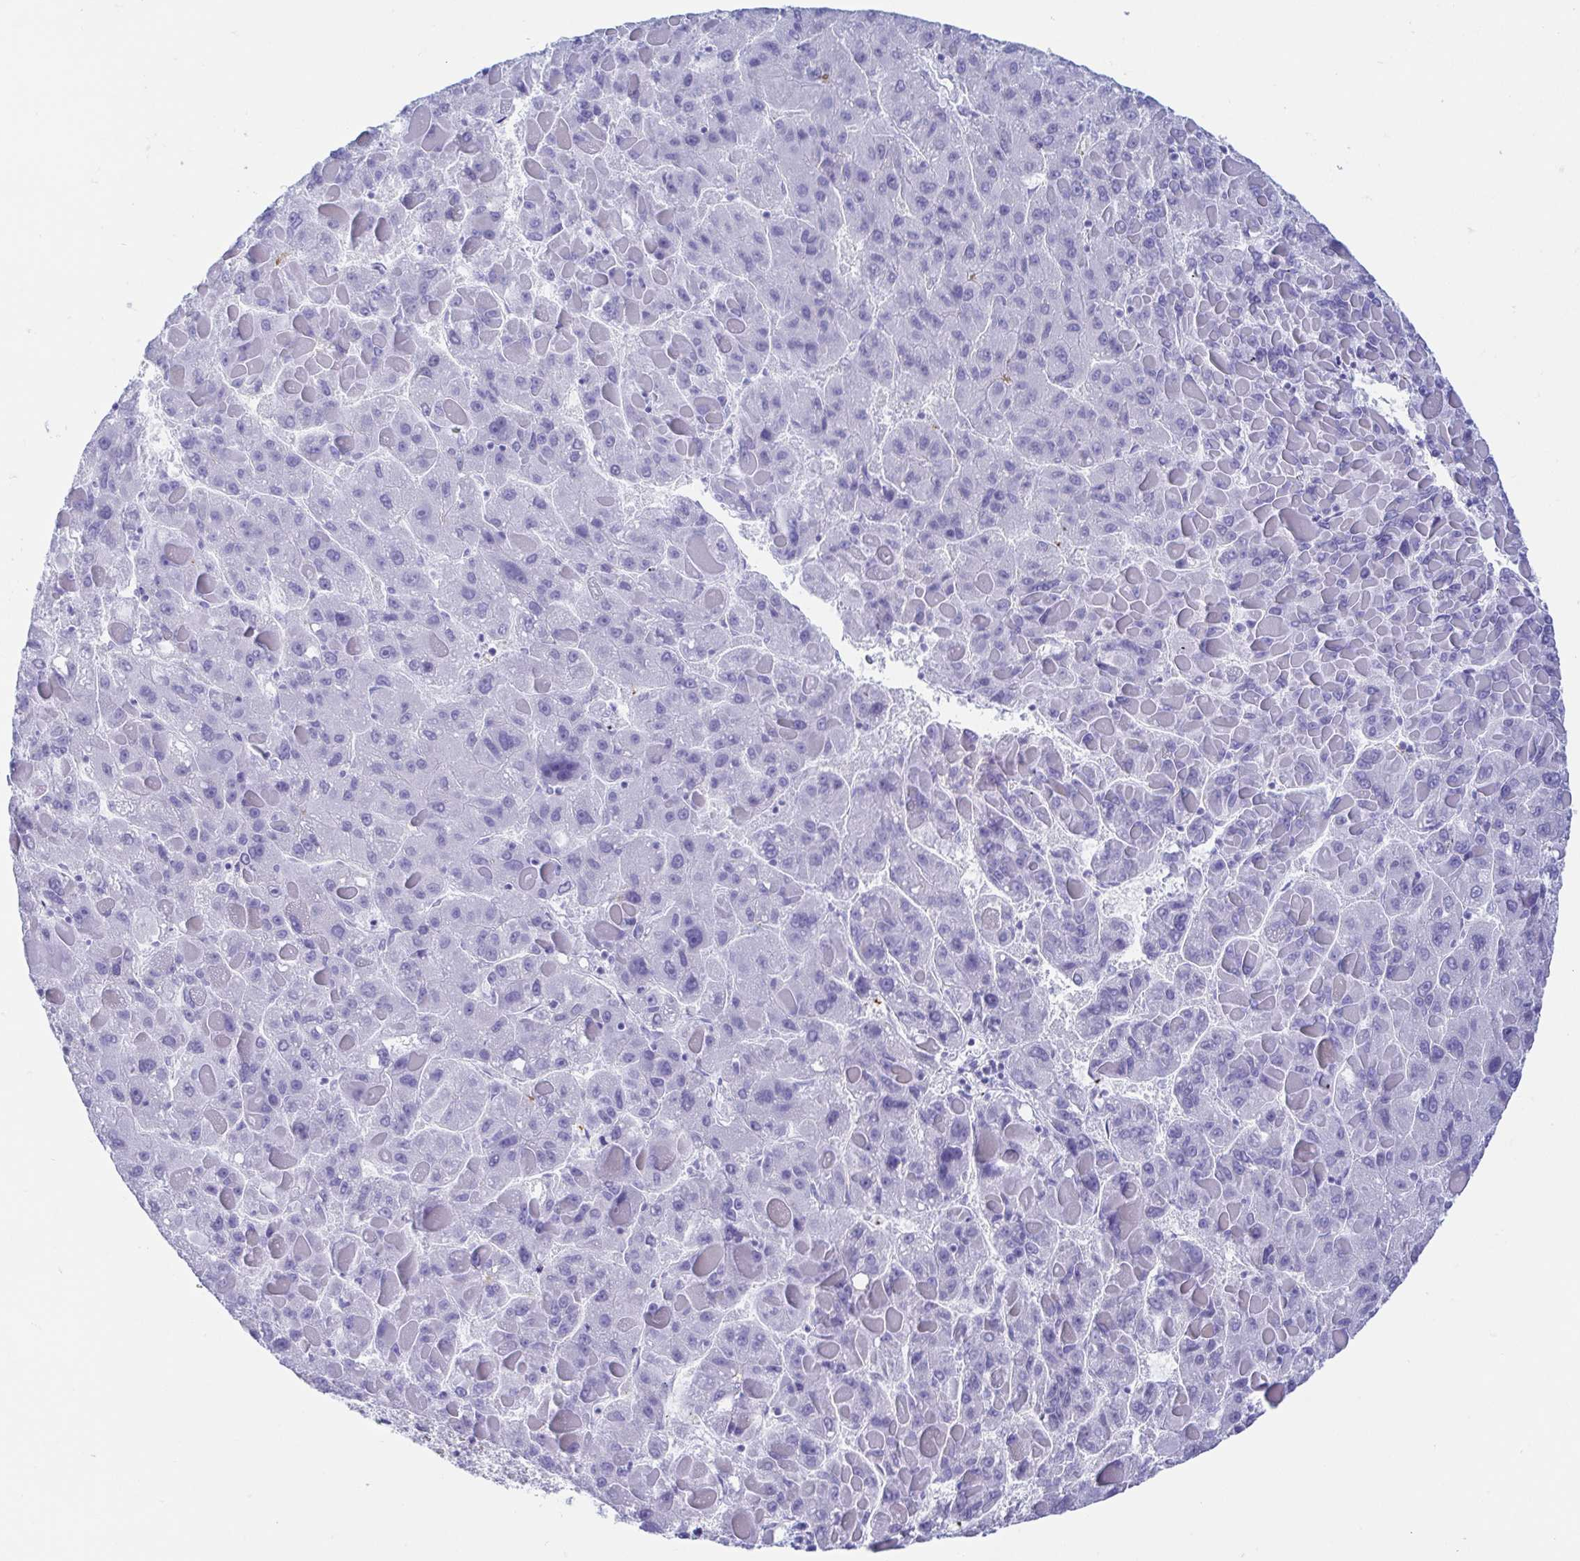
{"staining": {"intensity": "negative", "quantity": "none", "location": "none"}, "tissue": "liver cancer", "cell_type": "Tumor cells", "image_type": "cancer", "snomed": [{"axis": "morphology", "description": "Carcinoma, Hepatocellular, NOS"}, {"axis": "topography", "description": "Liver"}], "caption": "Immunohistochemical staining of human liver cancer (hepatocellular carcinoma) exhibits no significant staining in tumor cells.", "gene": "GKN1", "patient": {"sex": "female", "age": 82}}